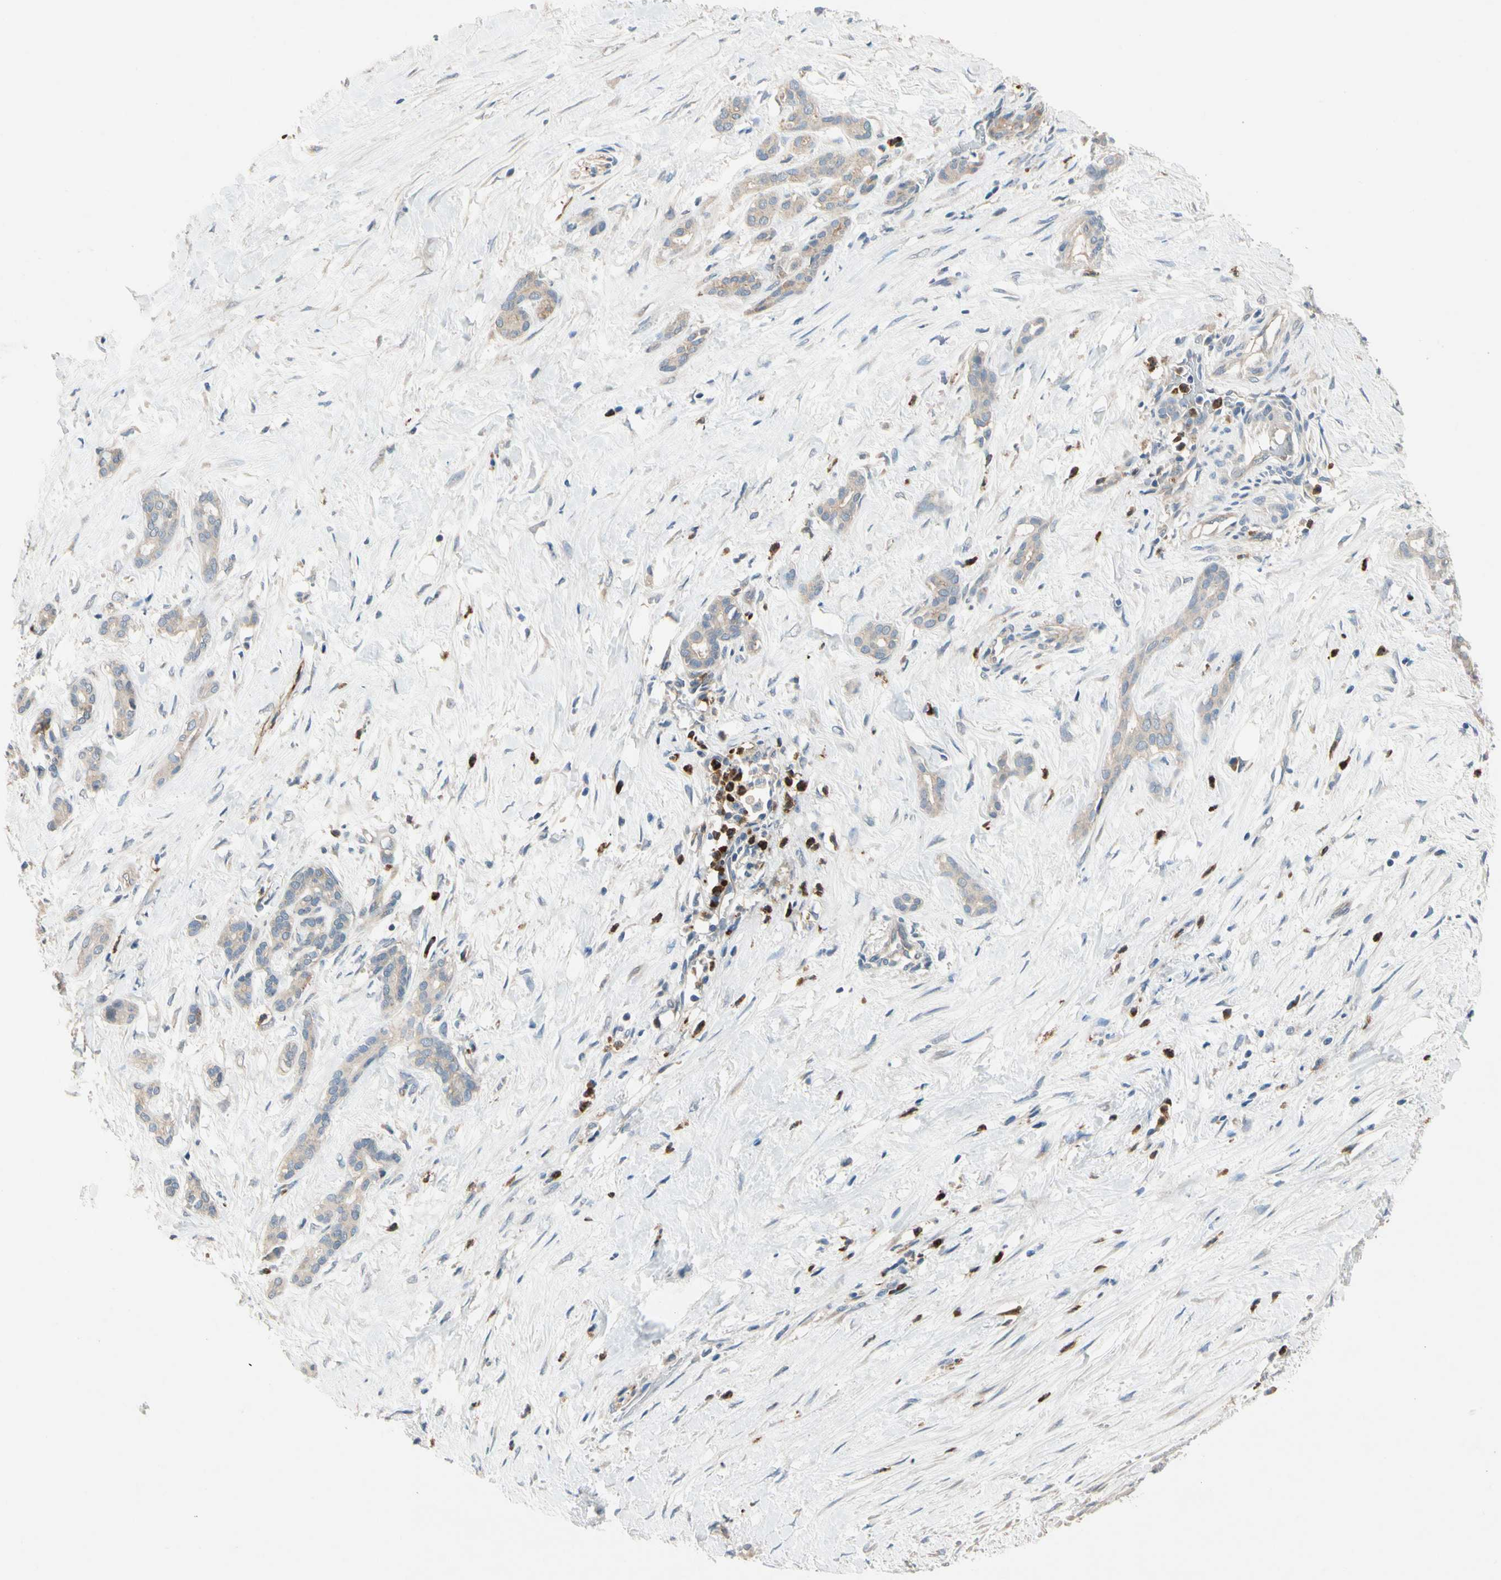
{"staining": {"intensity": "weak", "quantity": ">75%", "location": "cytoplasmic/membranous"}, "tissue": "pancreatic cancer", "cell_type": "Tumor cells", "image_type": "cancer", "snomed": [{"axis": "morphology", "description": "Adenocarcinoma, NOS"}, {"axis": "topography", "description": "Pancreas"}], "caption": "Human adenocarcinoma (pancreatic) stained for a protein (brown) reveals weak cytoplasmic/membranous positive staining in approximately >75% of tumor cells.", "gene": "SIGLEC5", "patient": {"sex": "male", "age": 41}}